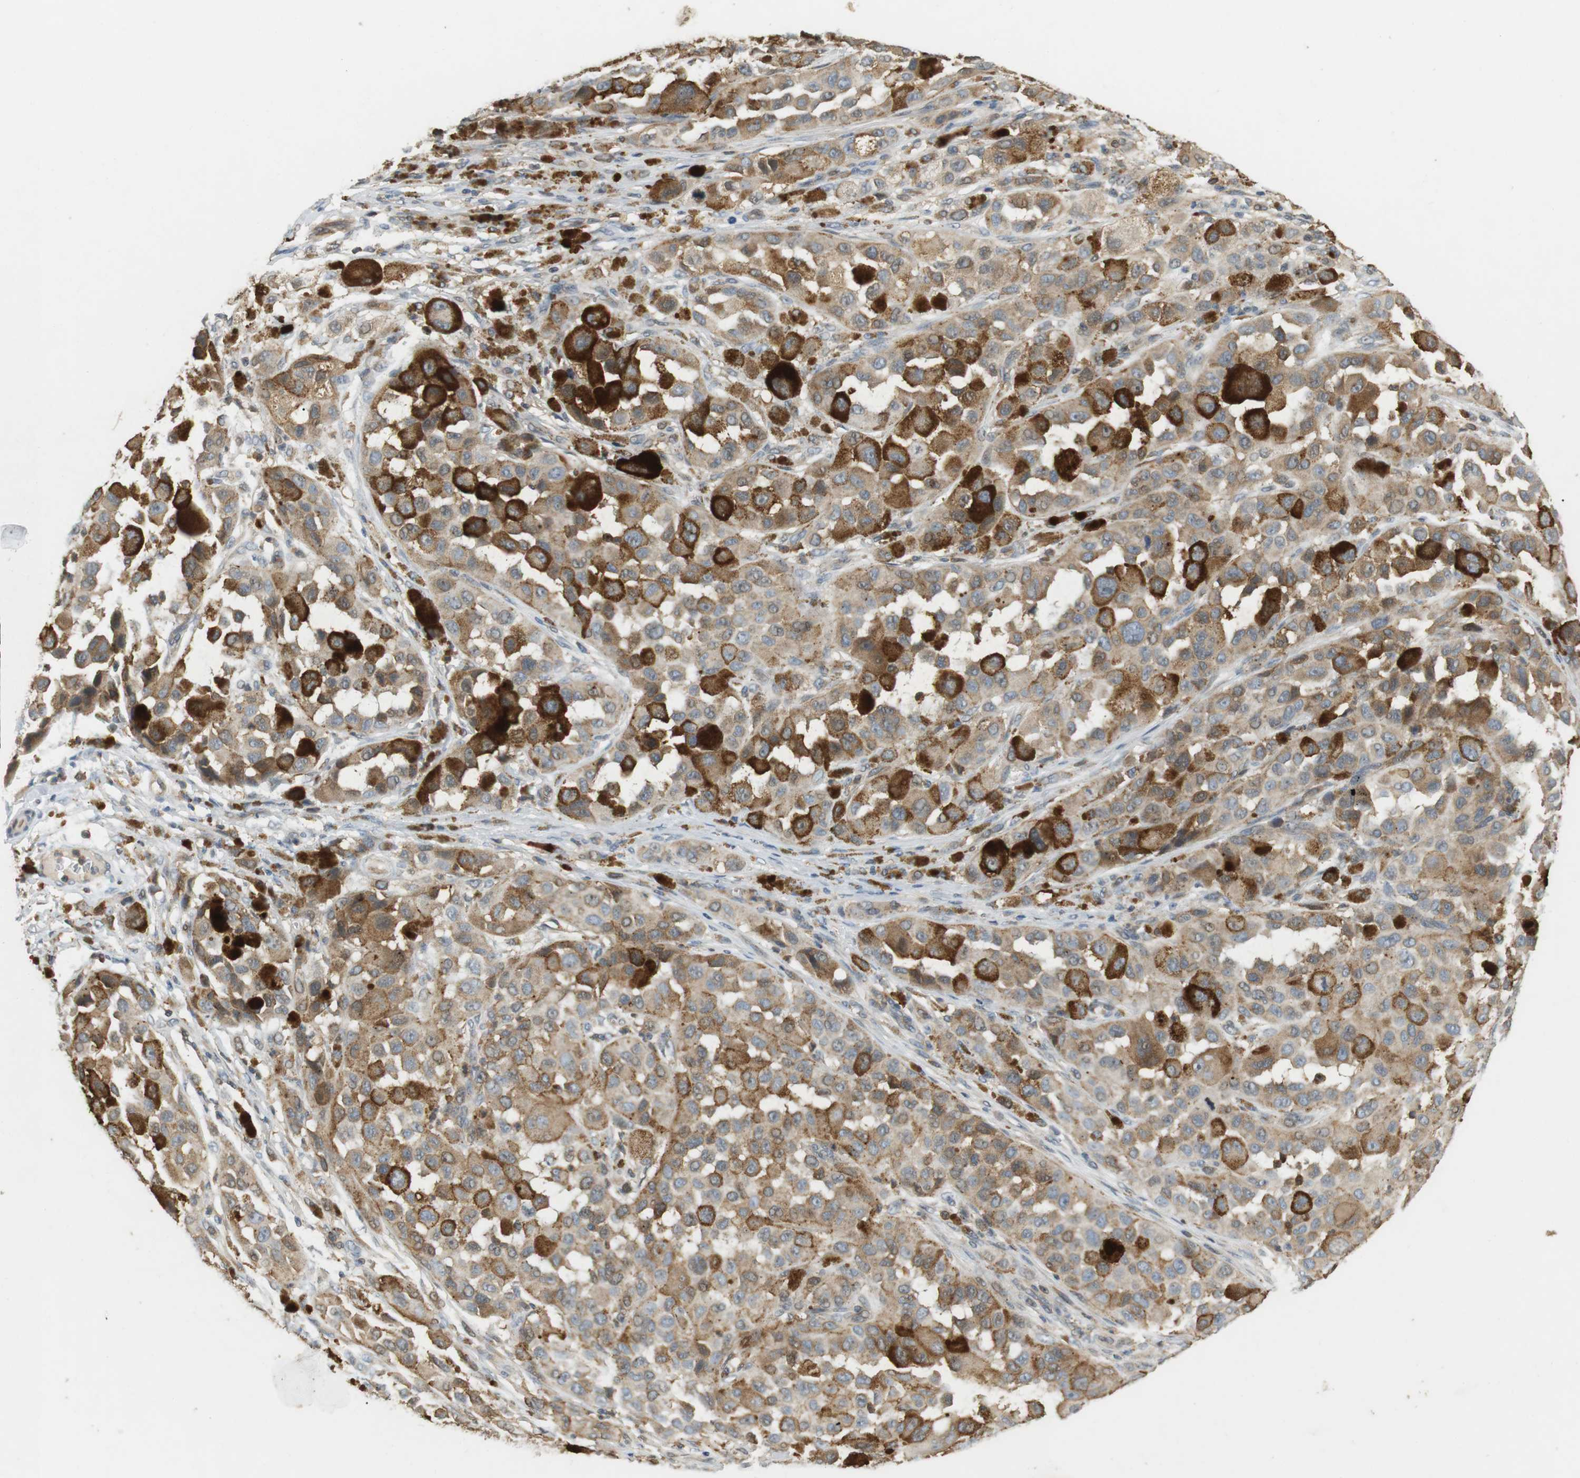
{"staining": {"intensity": "weak", "quantity": ">75%", "location": "cytoplasmic/membranous"}, "tissue": "melanoma", "cell_type": "Tumor cells", "image_type": "cancer", "snomed": [{"axis": "morphology", "description": "Malignant melanoma, NOS"}, {"axis": "topography", "description": "Skin"}], "caption": "Malignant melanoma stained for a protein (brown) exhibits weak cytoplasmic/membranous positive positivity in approximately >75% of tumor cells.", "gene": "P2RY1", "patient": {"sex": "male", "age": 96}}